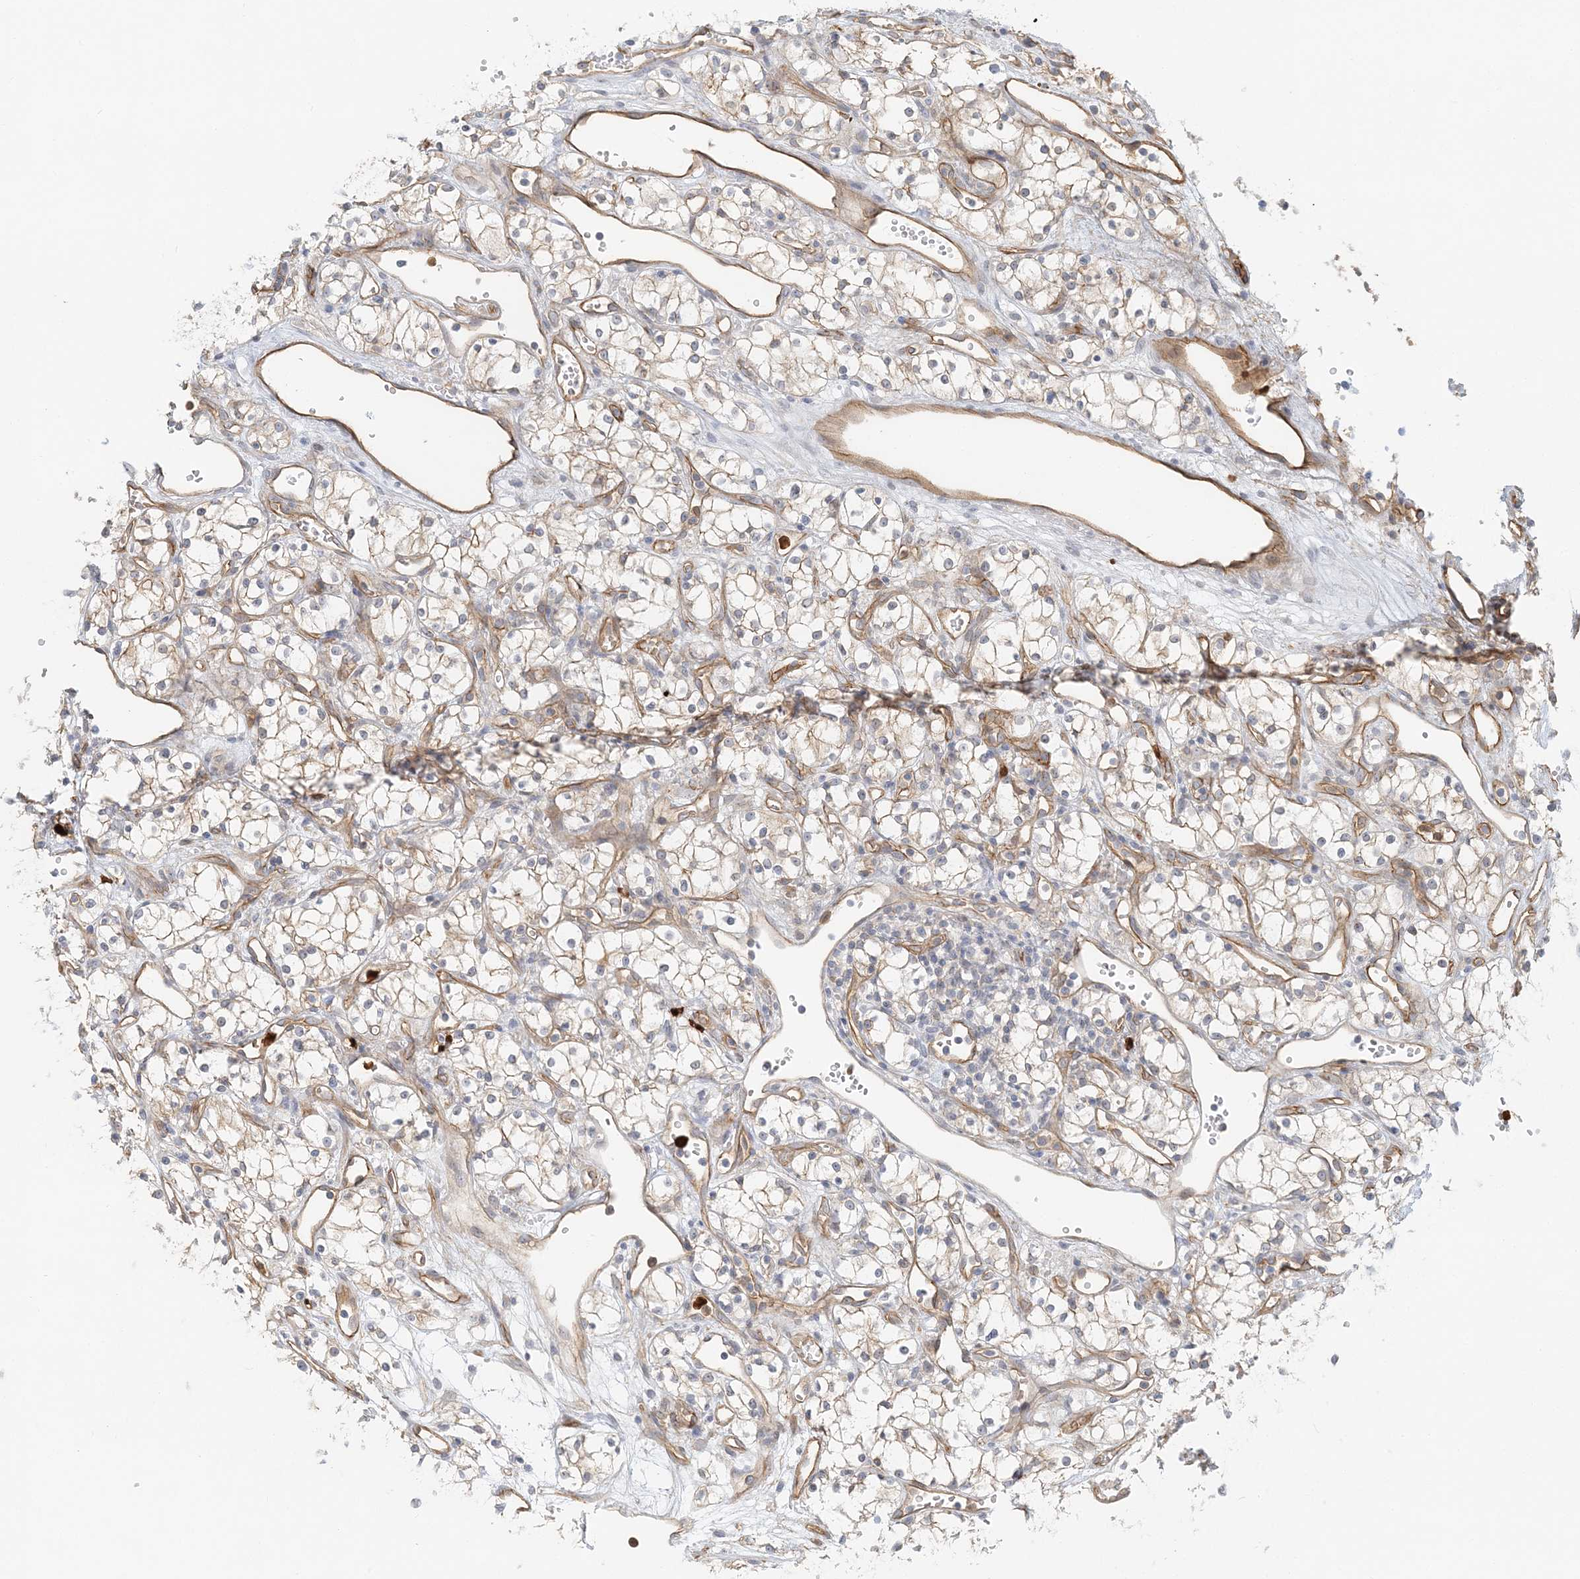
{"staining": {"intensity": "weak", "quantity": ">75%", "location": "cytoplasmic/membranous"}, "tissue": "renal cancer", "cell_type": "Tumor cells", "image_type": "cancer", "snomed": [{"axis": "morphology", "description": "Adenocarcinoma, NOS"}, {"axis": "topography", "description": "Kidney"}], "caption": "IHC (DAB) staining of renal cancer (adenocarcinoma) shows weak cytoplasmic/membranous protein staining in approximately >75% of tumor cells.", "gene": "DNAH1", "patient": {"sex": "male", "age": 59}}